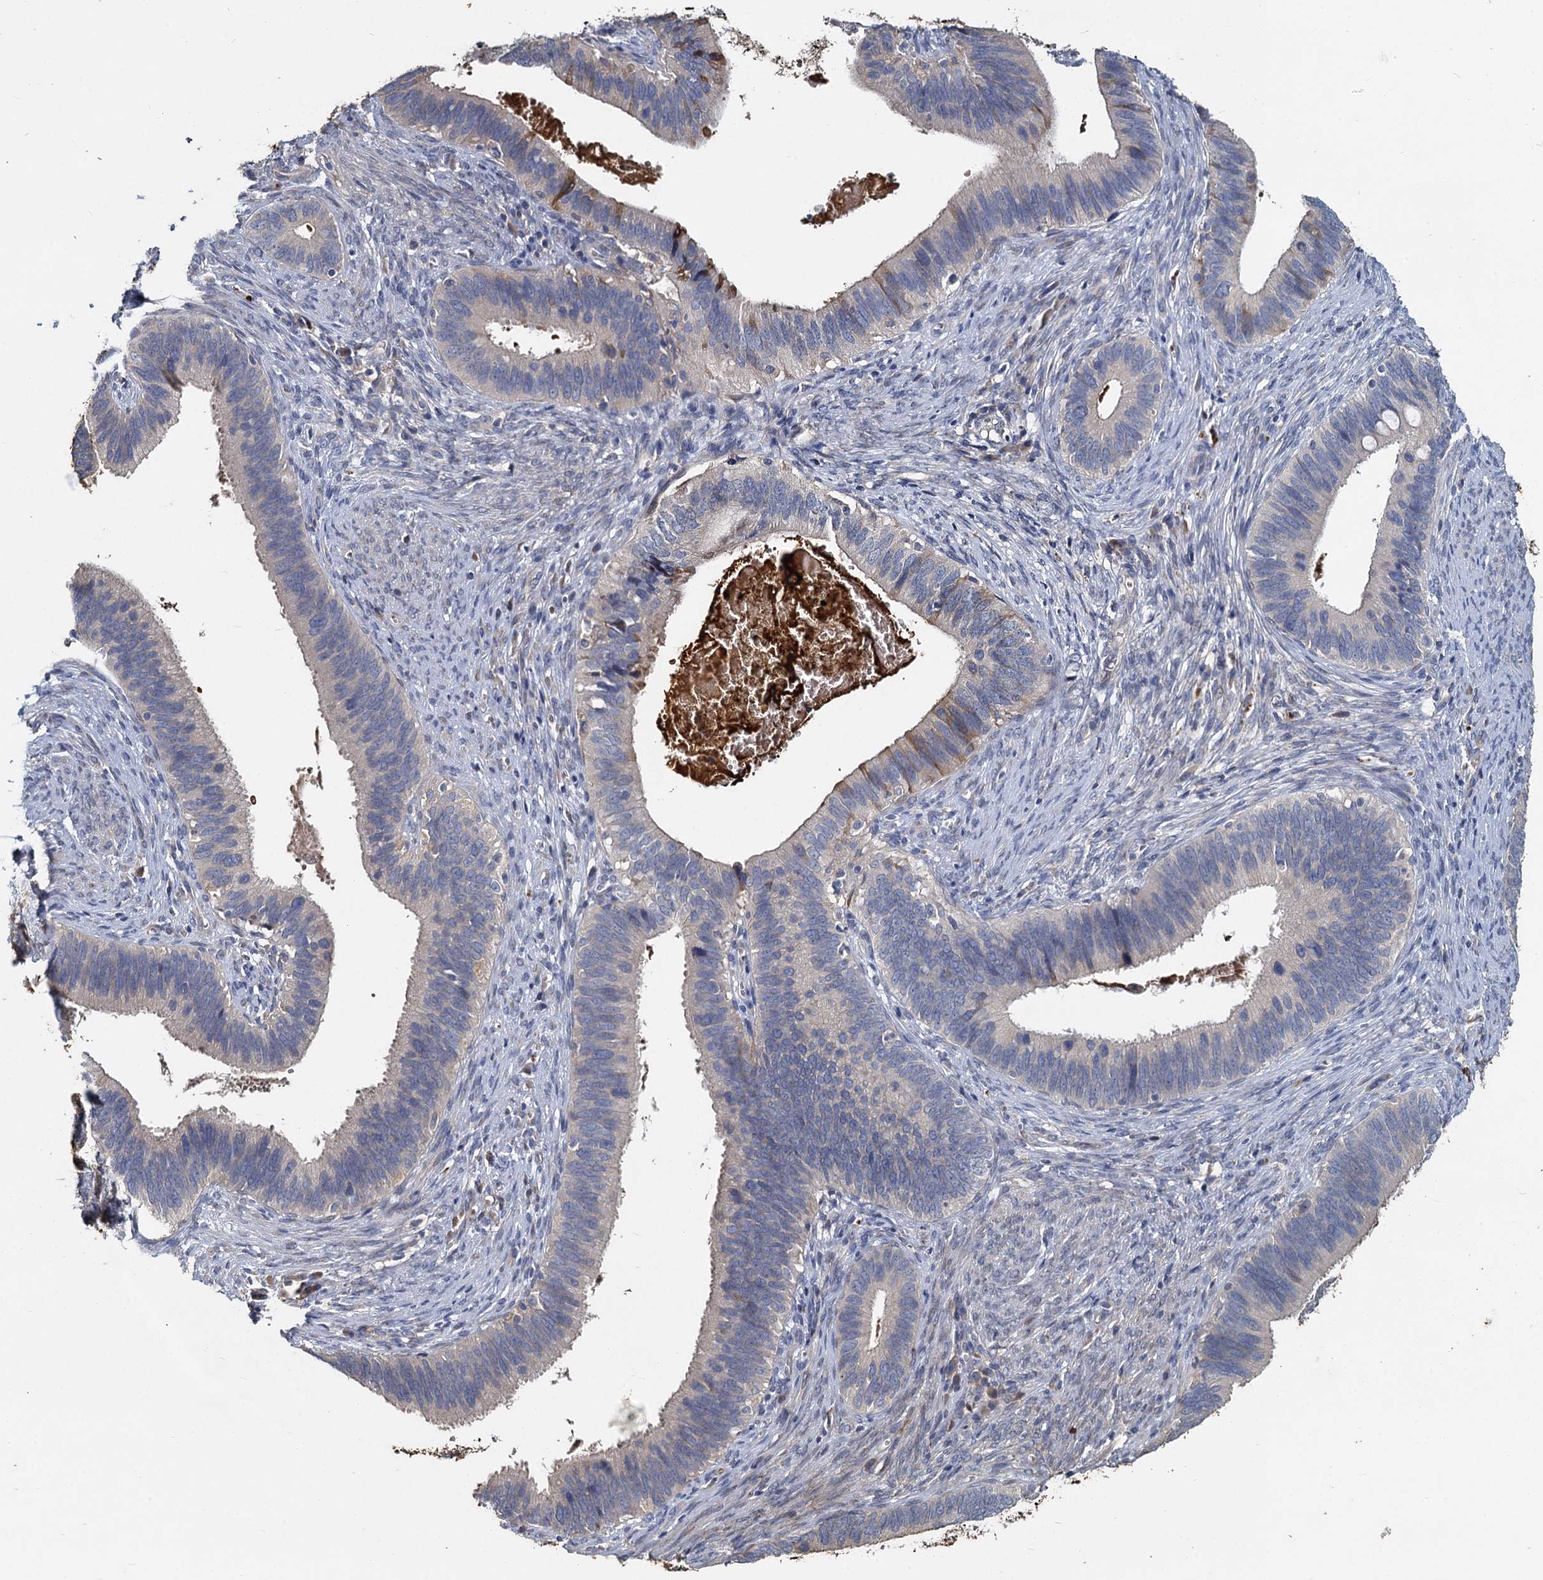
{"staining": {"intensity": "negative", "quantity": "none", "location": "none"}, "tissue": "cervical cancer", "cell_type": "Tumor cells", "image_type": "cancer", "snomed": [{"axis": "morphology", "description": "Adenocarcinoma, NOS"}, {"axis": "topography", "description": "Cervix"}], "caption": "The histopathology image exhibits no significant positivity in tumor cells of adenocarcinoma (cervical).", "gene": "TCTN2", "patient": {"sex": "female", "age": 42}}